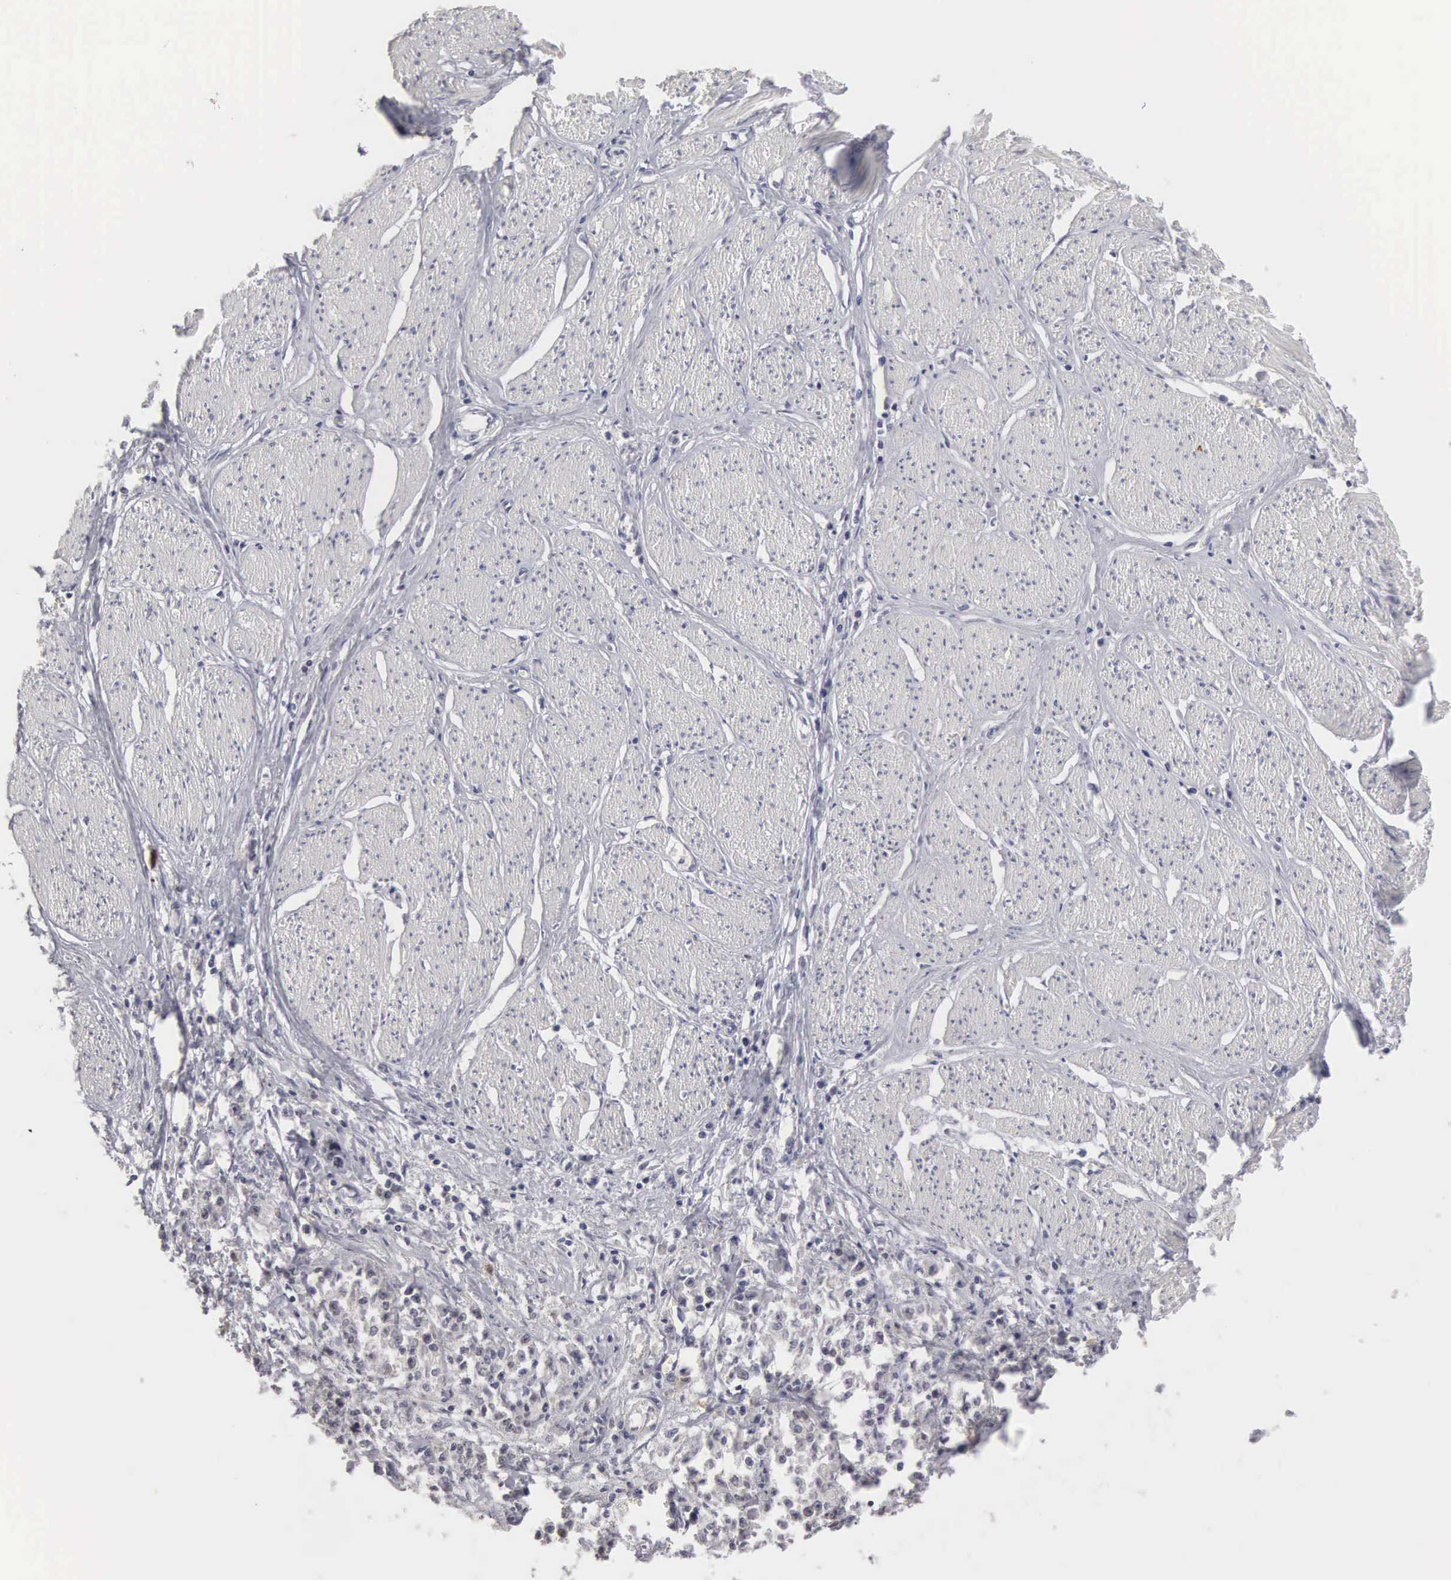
{"staining": {"intensity": "weak", "quantity": "<25%", "location": "cytoplasmic/membranous"}, "tissue": "stomach cancer", "cell_type": "Tumor cells", "image_type": "cancer", "snomed": [{"axis": "morphology", "description": "Adenocarcinoma, NOS"}, {"axis": "topography", "description": "Stomach"}], "caption": "Stomach cancer was stained to show a protein in brown. There is no significant staining in tumor cells.", "gene": "HMOX1", "patient": {"sex": "male", "age": 72}}